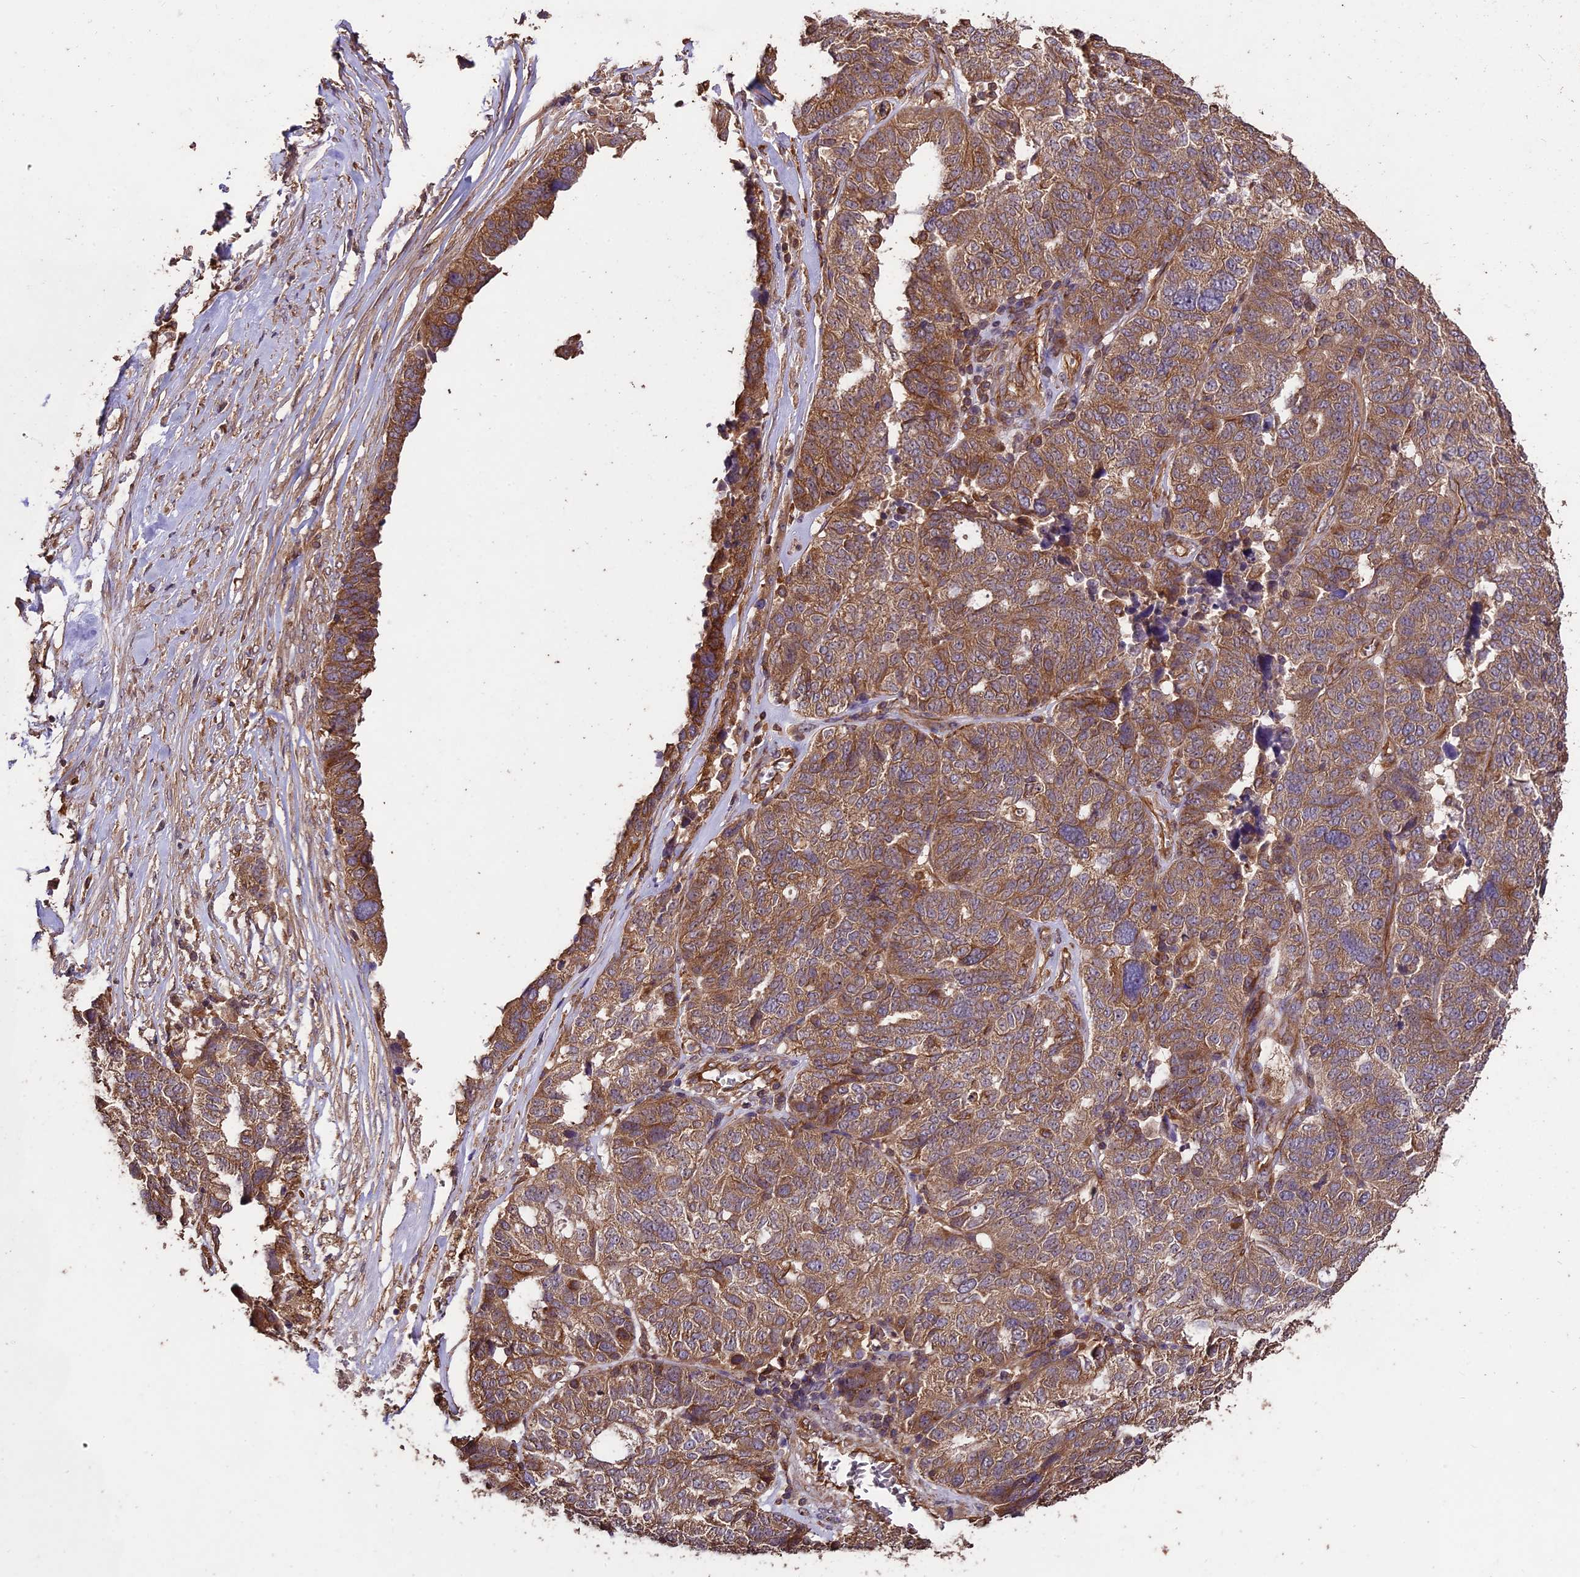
{"staining": {"intensity": "moderate", "quantity": ">75%", "location": "cytoplasmic/membranous"}, "tissue": "ovarian cancer", "cell_type": "Tumor cells", "image_type": "cancer", "snomed": [{"axis": "morphology", "description": "Cystadenocarcinoma, serous, NOS"}, {"axis": "topography", "description": "Ovary"}], "caption": "Immunohistochemical staining of serous cystadenocarcinoma (ovarian) demonstrates medium levels of moderate cytoplasmic/membranous expression in about >75% of tumor cells.", "gene": "TTLL10", "patient": {"sex": "female", "age": 59}}